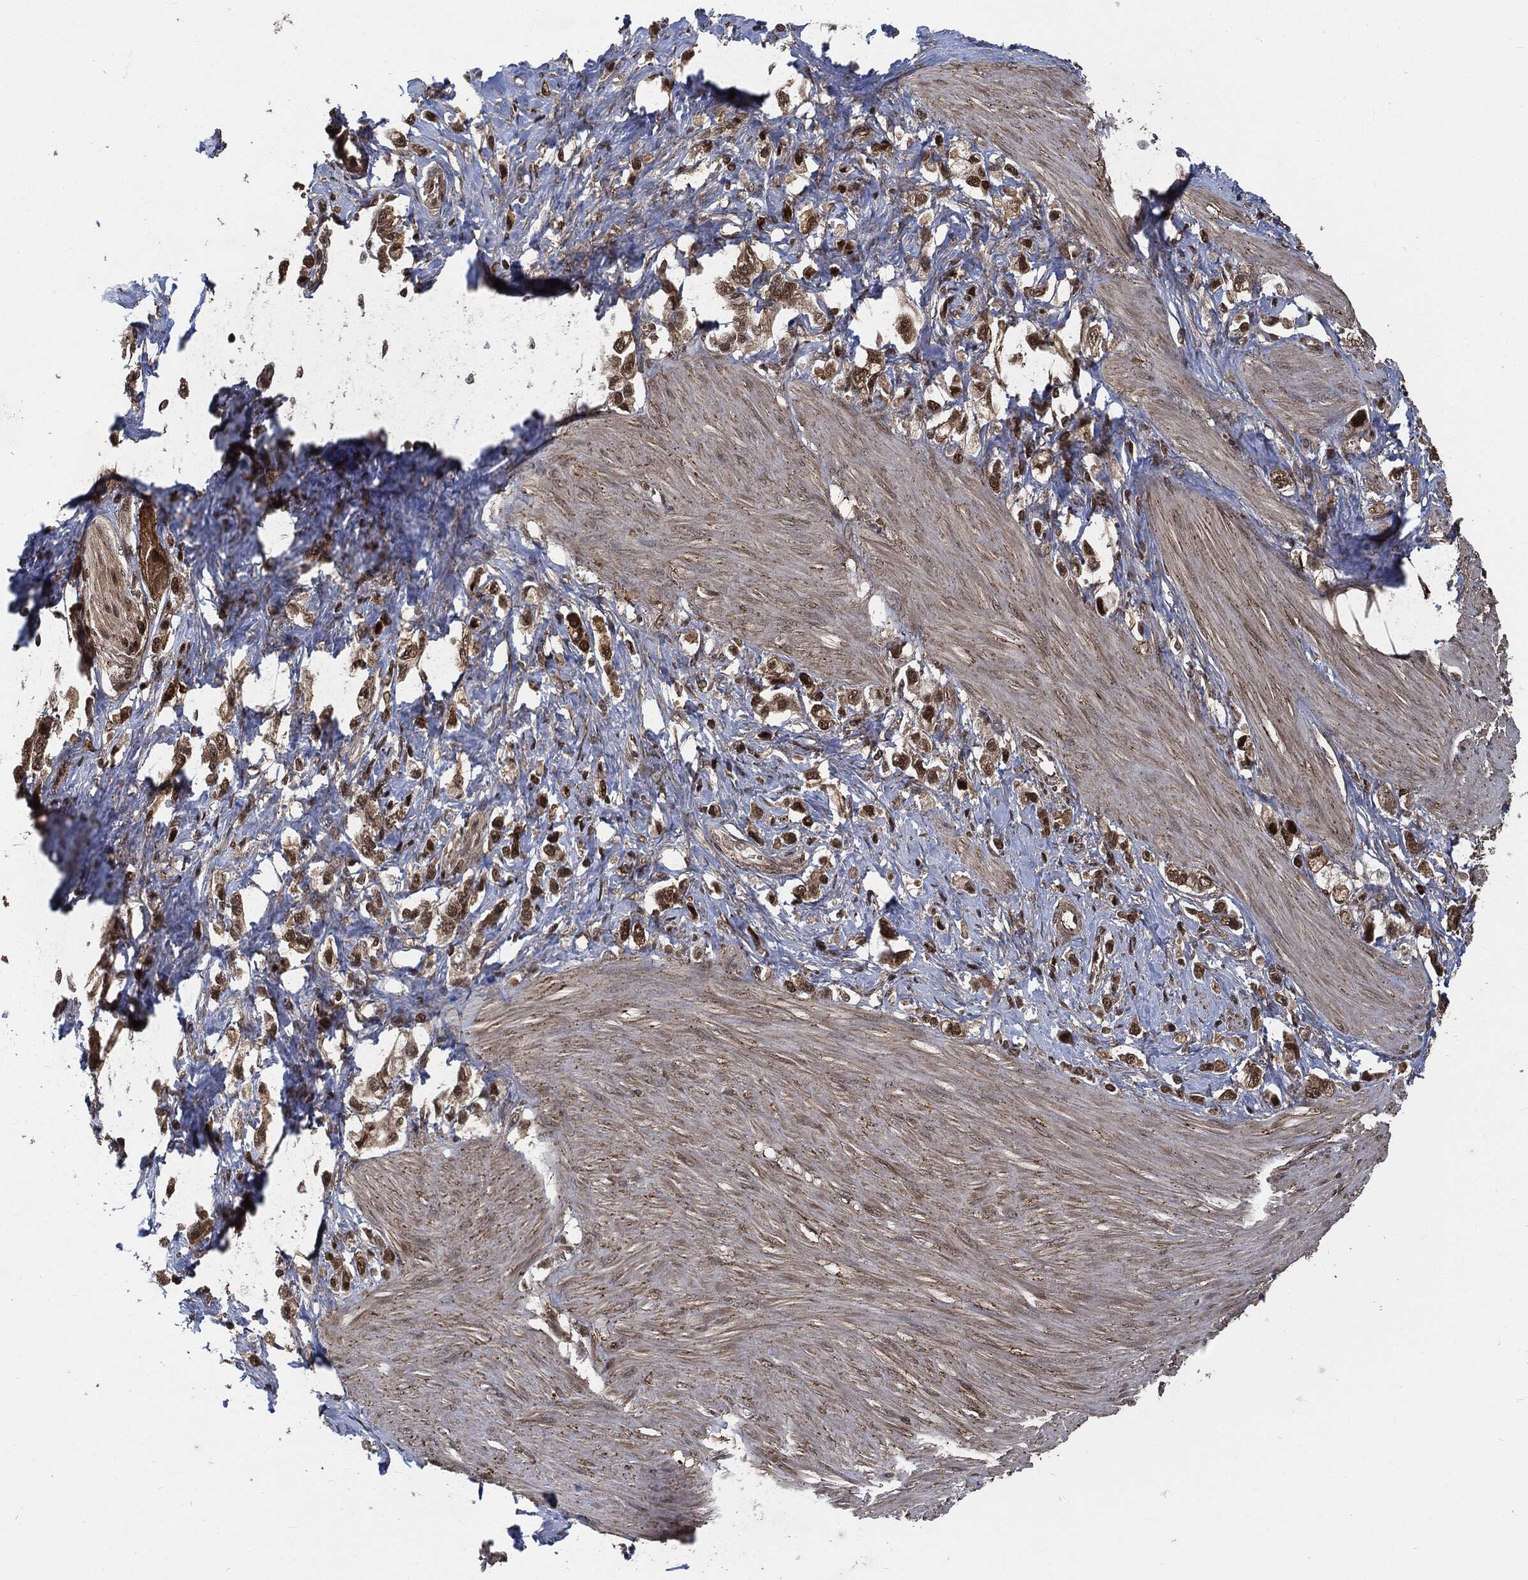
{"staining": {"intensity": "strong", "quantity": ">75%", "location": "cytoplasmic/membranous,nuclear"}, "tissue": "stomach cancer", "cell_type": "Tumor cells", "image_type": "cancer", "snomed": [{"axis": "morphology", "description": "Normal tissue, NOS"}, {"axis": "morphology", "description": "Adenocarcinoma, NOS"}, {"axis": "morphology", "description": "Adenocarcinoma, High grade"}, {"axis": "topography", "description": "Stomach, upper"}, {"axis": "topography", "description": "Stomach"}], "caption": "IHC (DAB (3,3'-diaminobenzidine)) staining of stomach cancer (adenocarcinoma) displays strong cytoplasmic/membranous and nuclear protein positivity in approximately >75% of tumor cells. The staining was performed using DAB, with brown indicating positive protein expression. Nuclei are stained blue with hematoxylin.", "gene": "CUTA", "patient": {"sex": "female", "age": 65}}